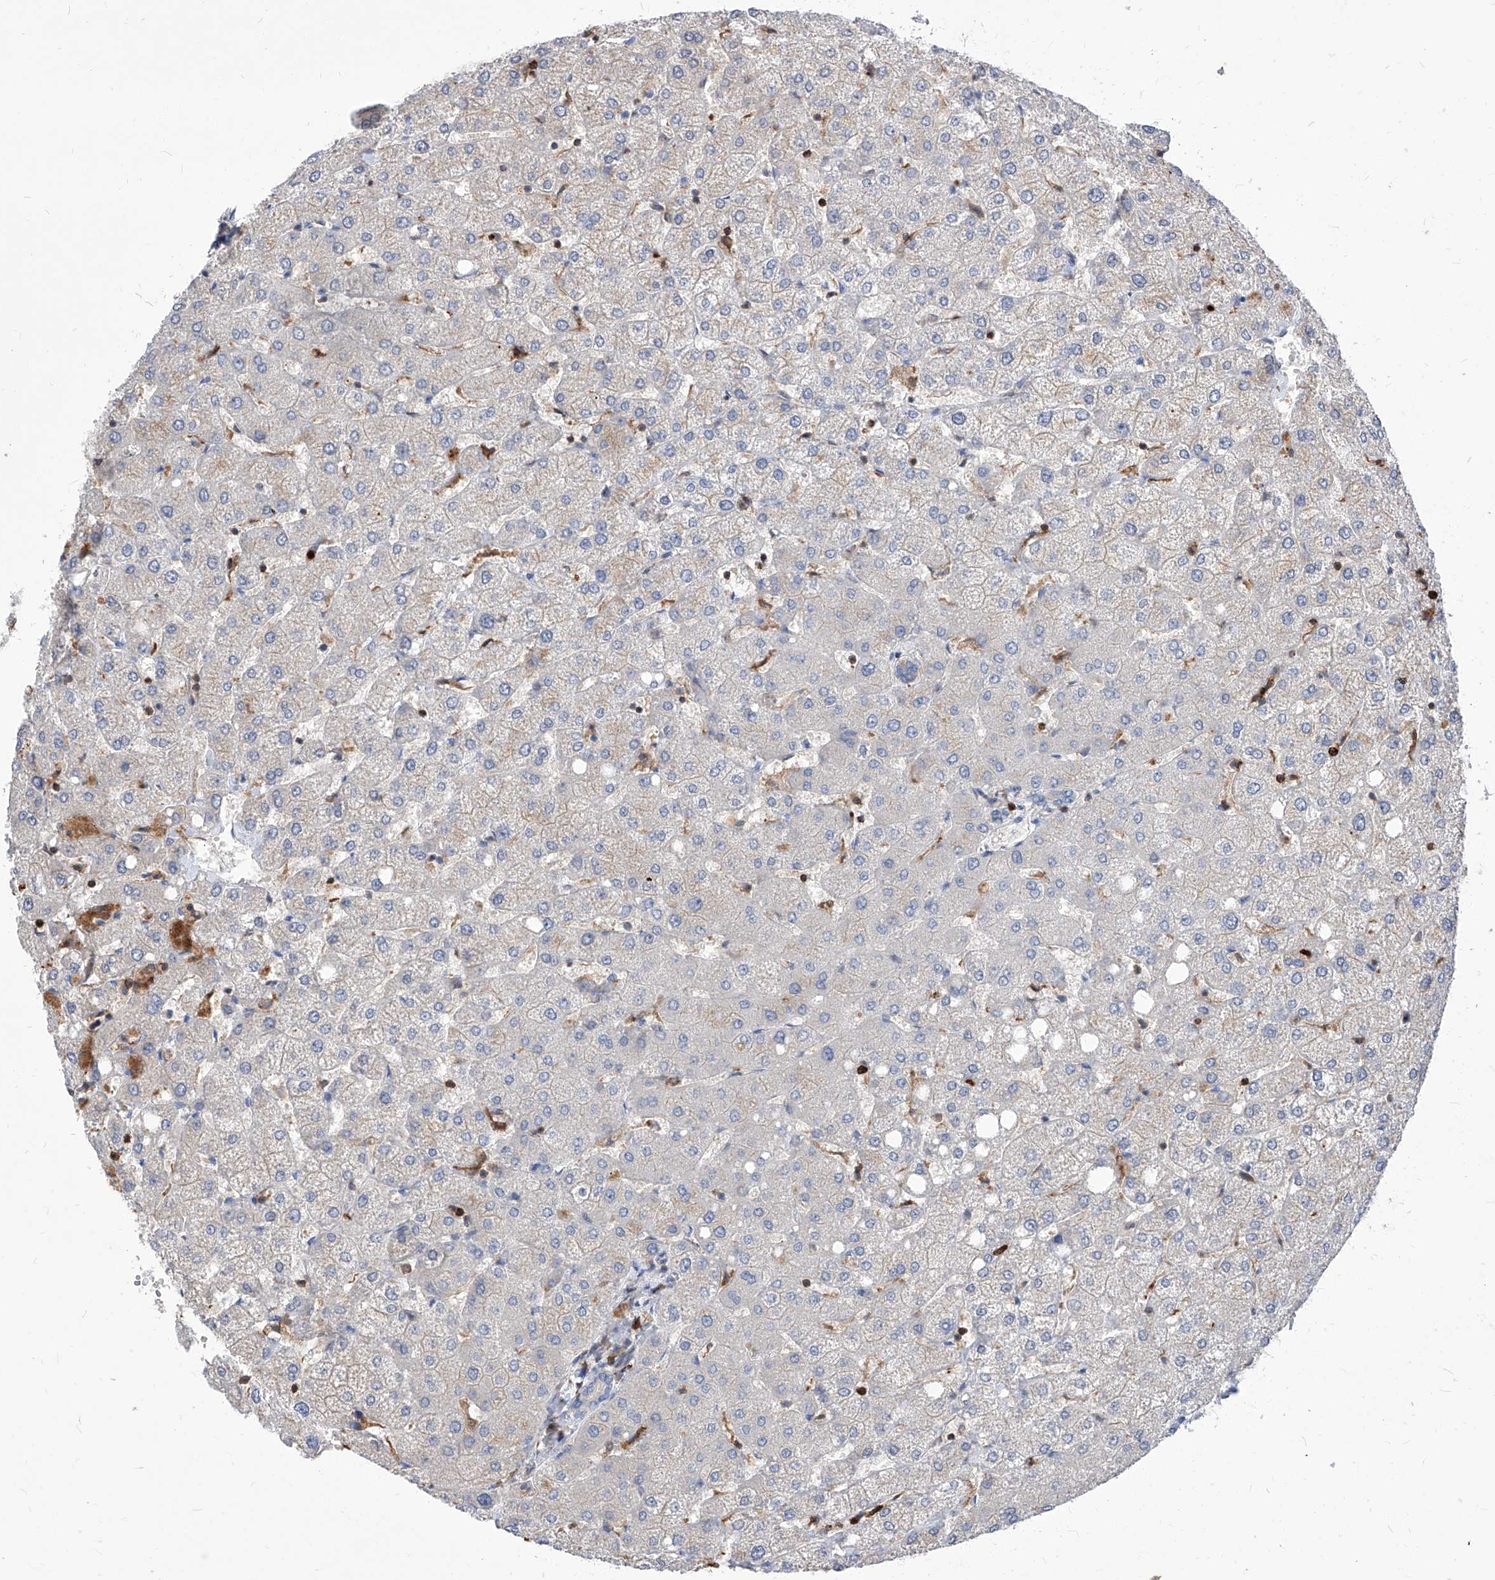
{"staining": {"intensity": "negative", "quantity": "none", "location": "none"}, "tissue": "liver", "cell_type": "Cholangiocytes", "image_type": "normal", "snomed": [{"axis": "morphology", "description": "Normal tissue, NOS"}, {"axis": "topography", "description": "Liver"}], "caption": "Immunohistochemical staining of benign liver shows no significant staining in cholangiocytes.", "gene": "ABRACL", "patient": {"sex": "female", "age": 54}}